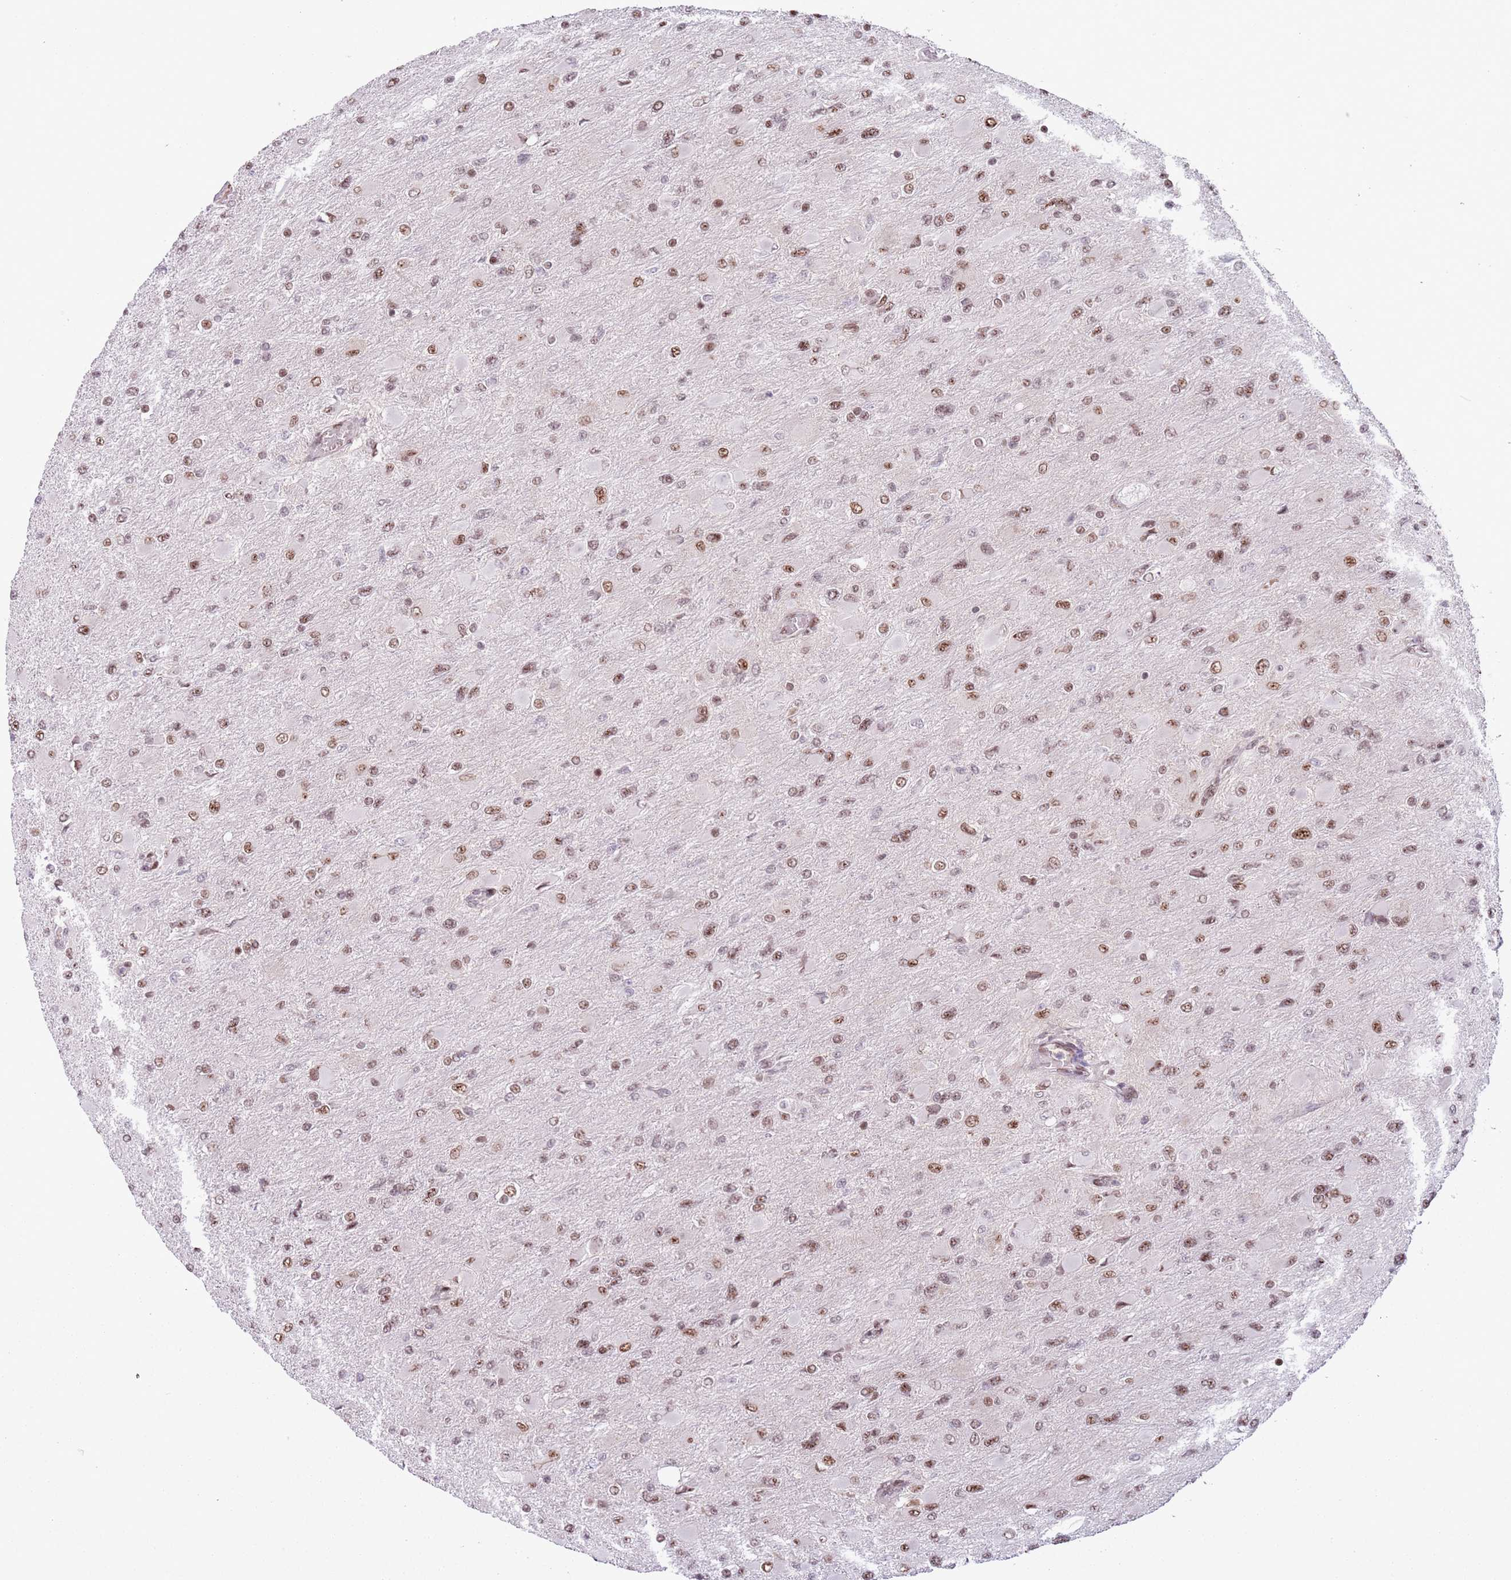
{"staining": {"intensity": "moderate", "quantity": ">75%", "location": "nuclear"}, "tissue": "glioma", "cell_type": "Tumor cells", "image_type": "cancer", "snomed": [{"axis": "morphology", "description": "Glioma, malignant, High grade"}, {"axis": "topography", "description": "Cerebral cortex"}], "caption": "Tumor cells exhibit medium levels of moderate nuclear staining in approximately >75% of cells in glioma.", "gene": "SIPA1L3", "patient": {"sex": "female", "age": 36}}